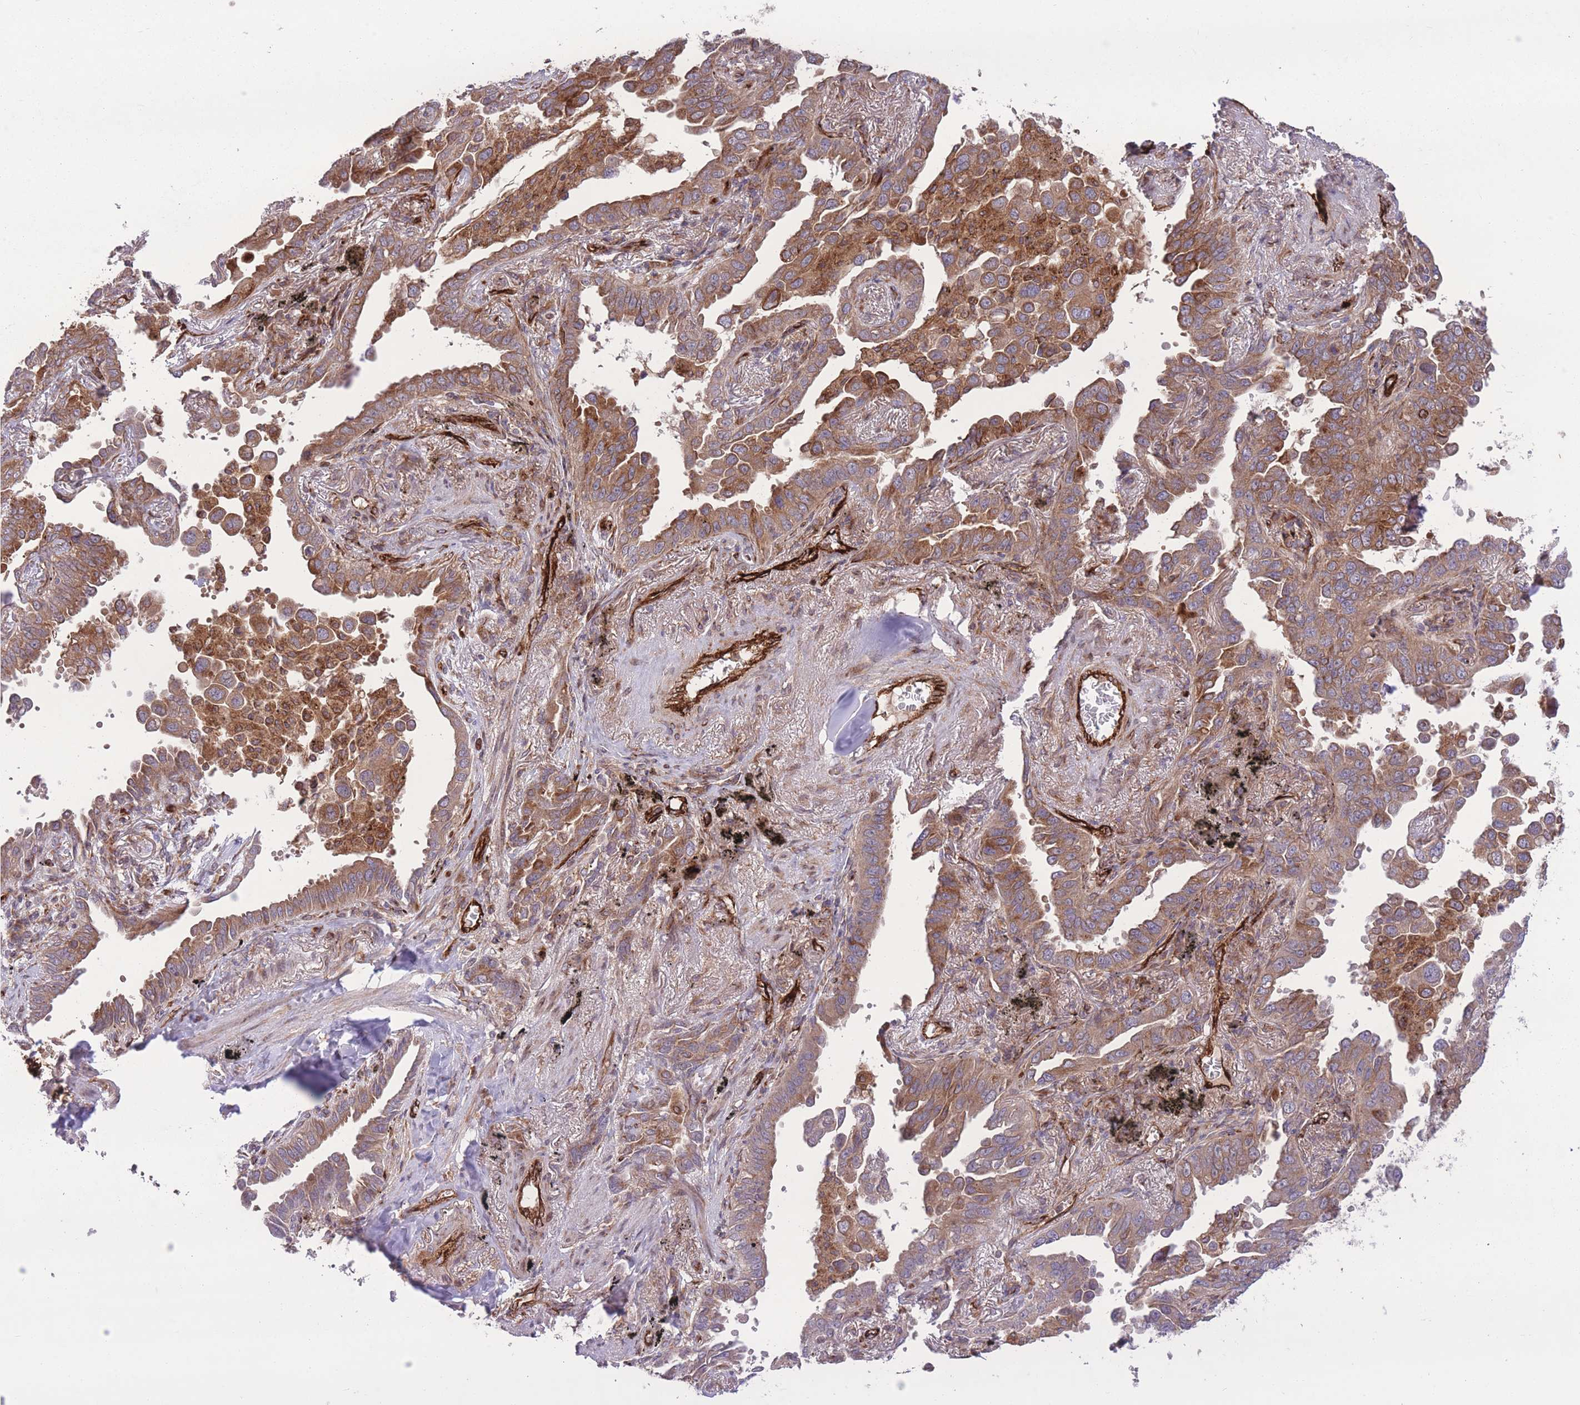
{"staining": {"intensity": "moderate", "quantity": "25%-75%", "location": "cytoplasmic/membranous"}, "tissue": "lung cancer", "cell_type": "Tumor cells", "image_type": "cancer", "snomed": [{"axis": "morphology", "description": "Adenocarcinoma, NOS"}, {"axis": "topography", "description": "Lung"}], "caption": "Protein positivity by immunohistochemistry (IHC) exhibits moderate cytoplasmic/membranous staining in approximately 25%-75% of tumor cells in adenocarcinoma (lung).", "gene": "CISH", "patient": {"sex": "male", "age": 67}}